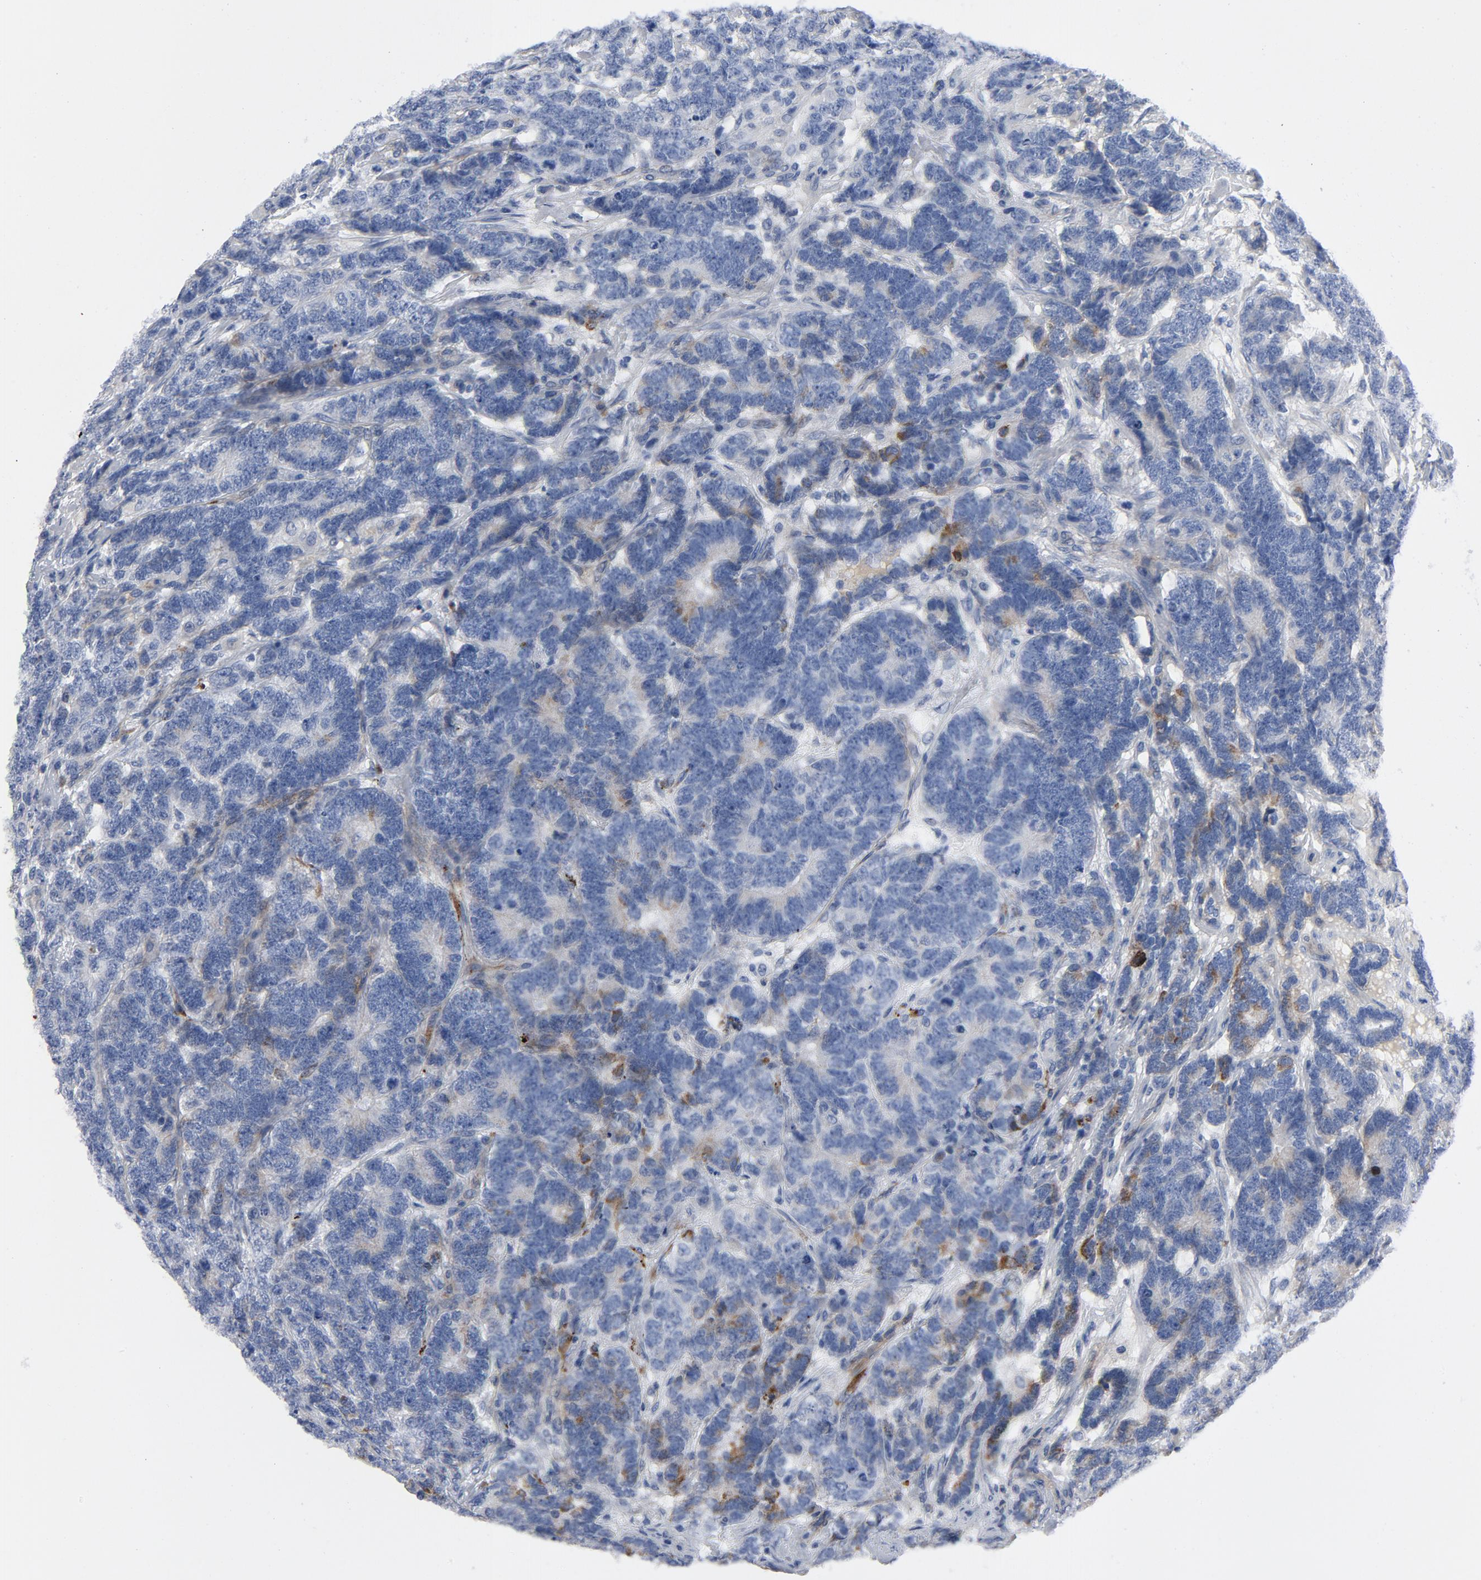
{"staining": {"intensity": "weak", "quantity": "<25%", "location": "cytoplasmic/membranous"}, "tissue": "testis cancer", "cell_type": "Tumor cells", "image_type": "cancer", "snomed": [{"axis": "morphology", "description": "Carcinoma, Embryonal, NOS"}, {"axis": "topography", "description": "Testis"}], "caption": "Tumor cells are negative for protein expression in human testis embryonal carcinoma.", "gene": "LAMC1", "patient": {"sex": "male", "age": 26}}